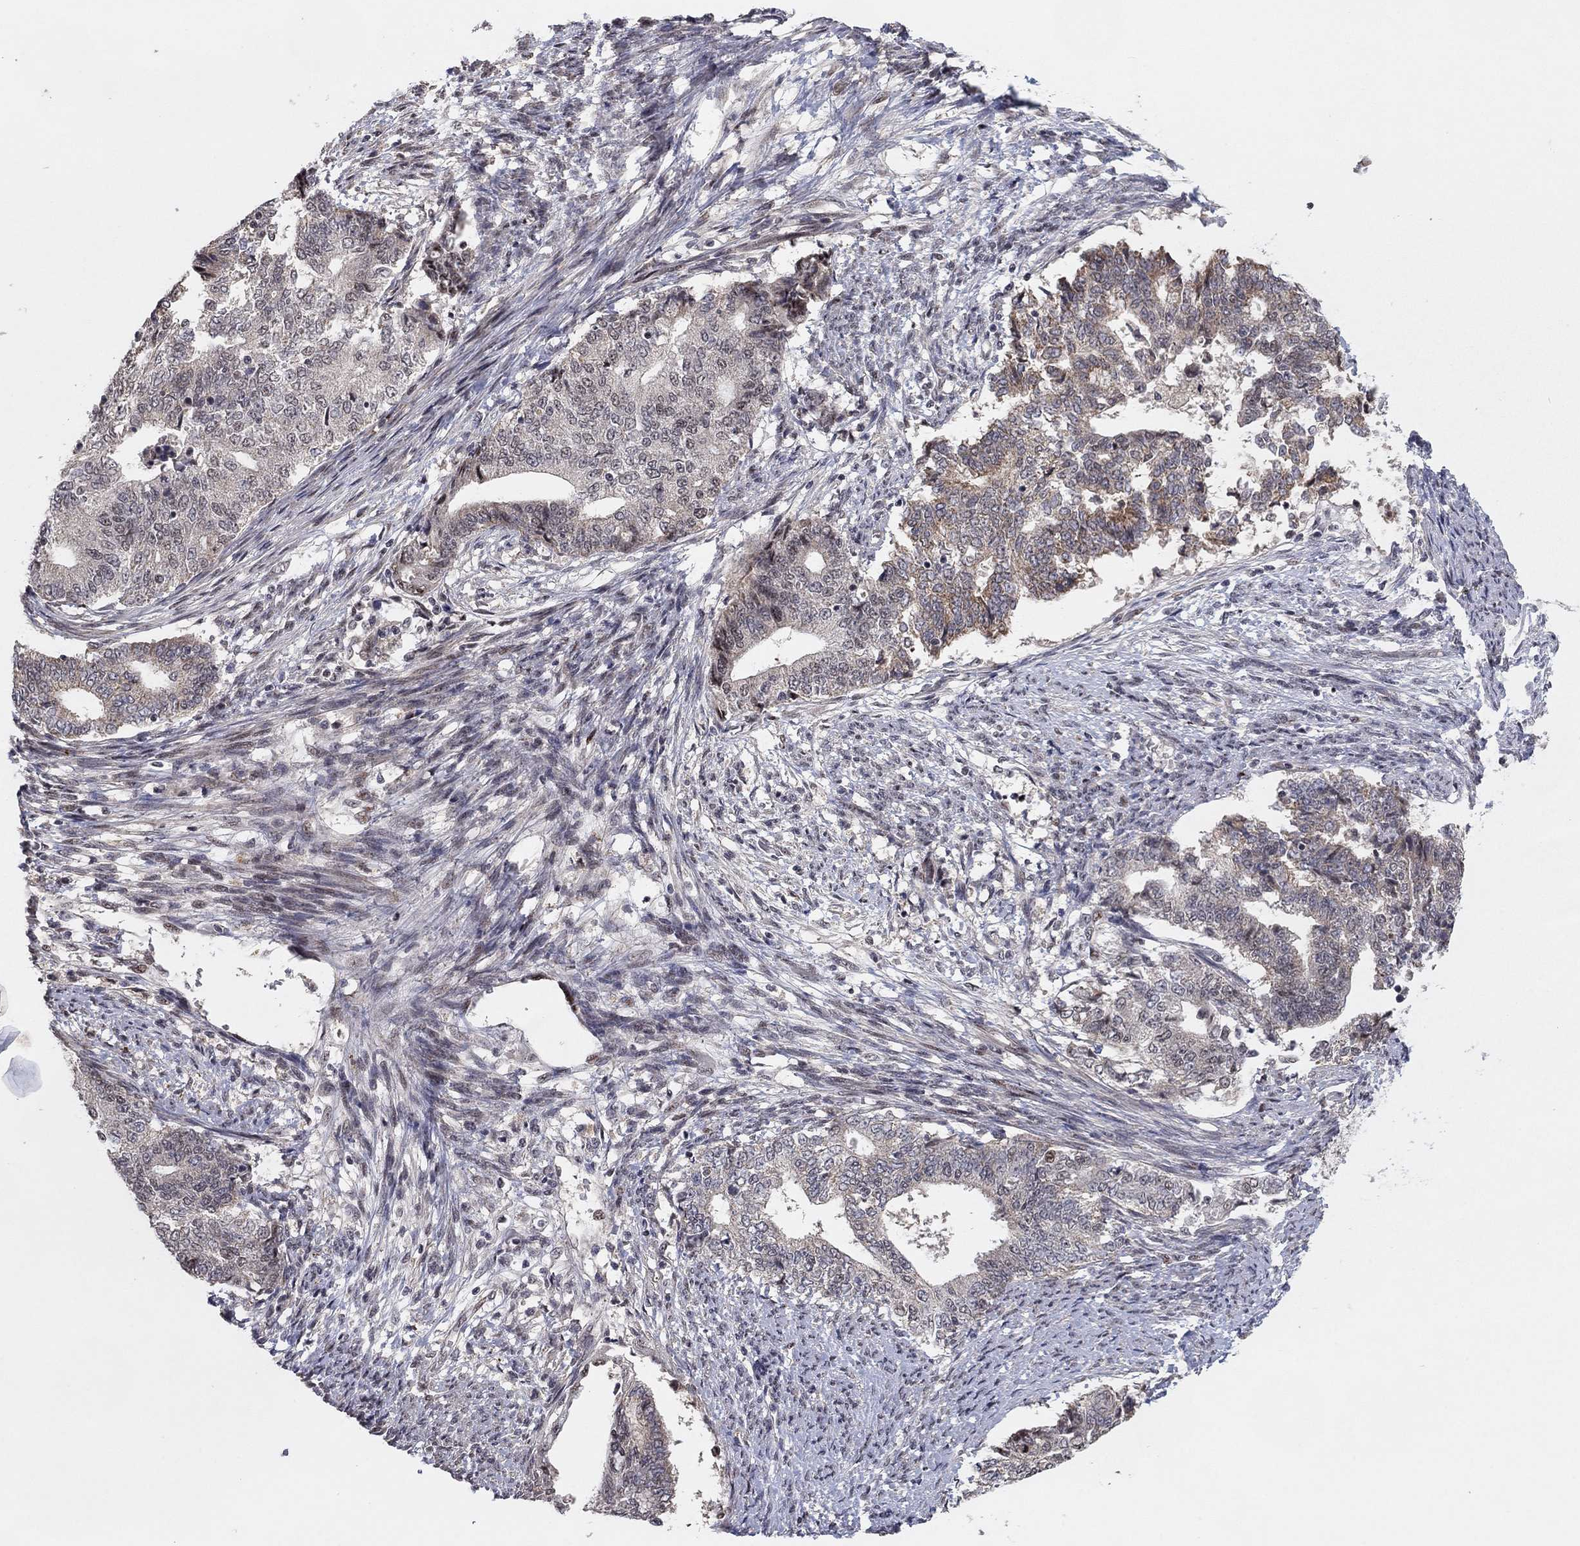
{"staining": {"intensity": "moderate", "quantity": "<25%", "location": "cytoplasmic/membranous"}, "tissue": "endometrial cancer", "cell_type": "Tumor cells", "image_type": "cancer", "snomed": [{"axis": "morphology", "description": "Adenocarcinoma, NOS"}, {"axis": "topography", "description": "Endometrium"}], "caption": "A micrograph of human endometrial cancer stained for a protein displays moderate cytoplasmic/membranous brown staining in tumor cells. The staining is performed using DAB brown chromogen to label protein expression. The nuclei are counter-stained blue using hematoxylin.", "gene": "ZNF395", "patient": {"sex": "female", "age": 65}}